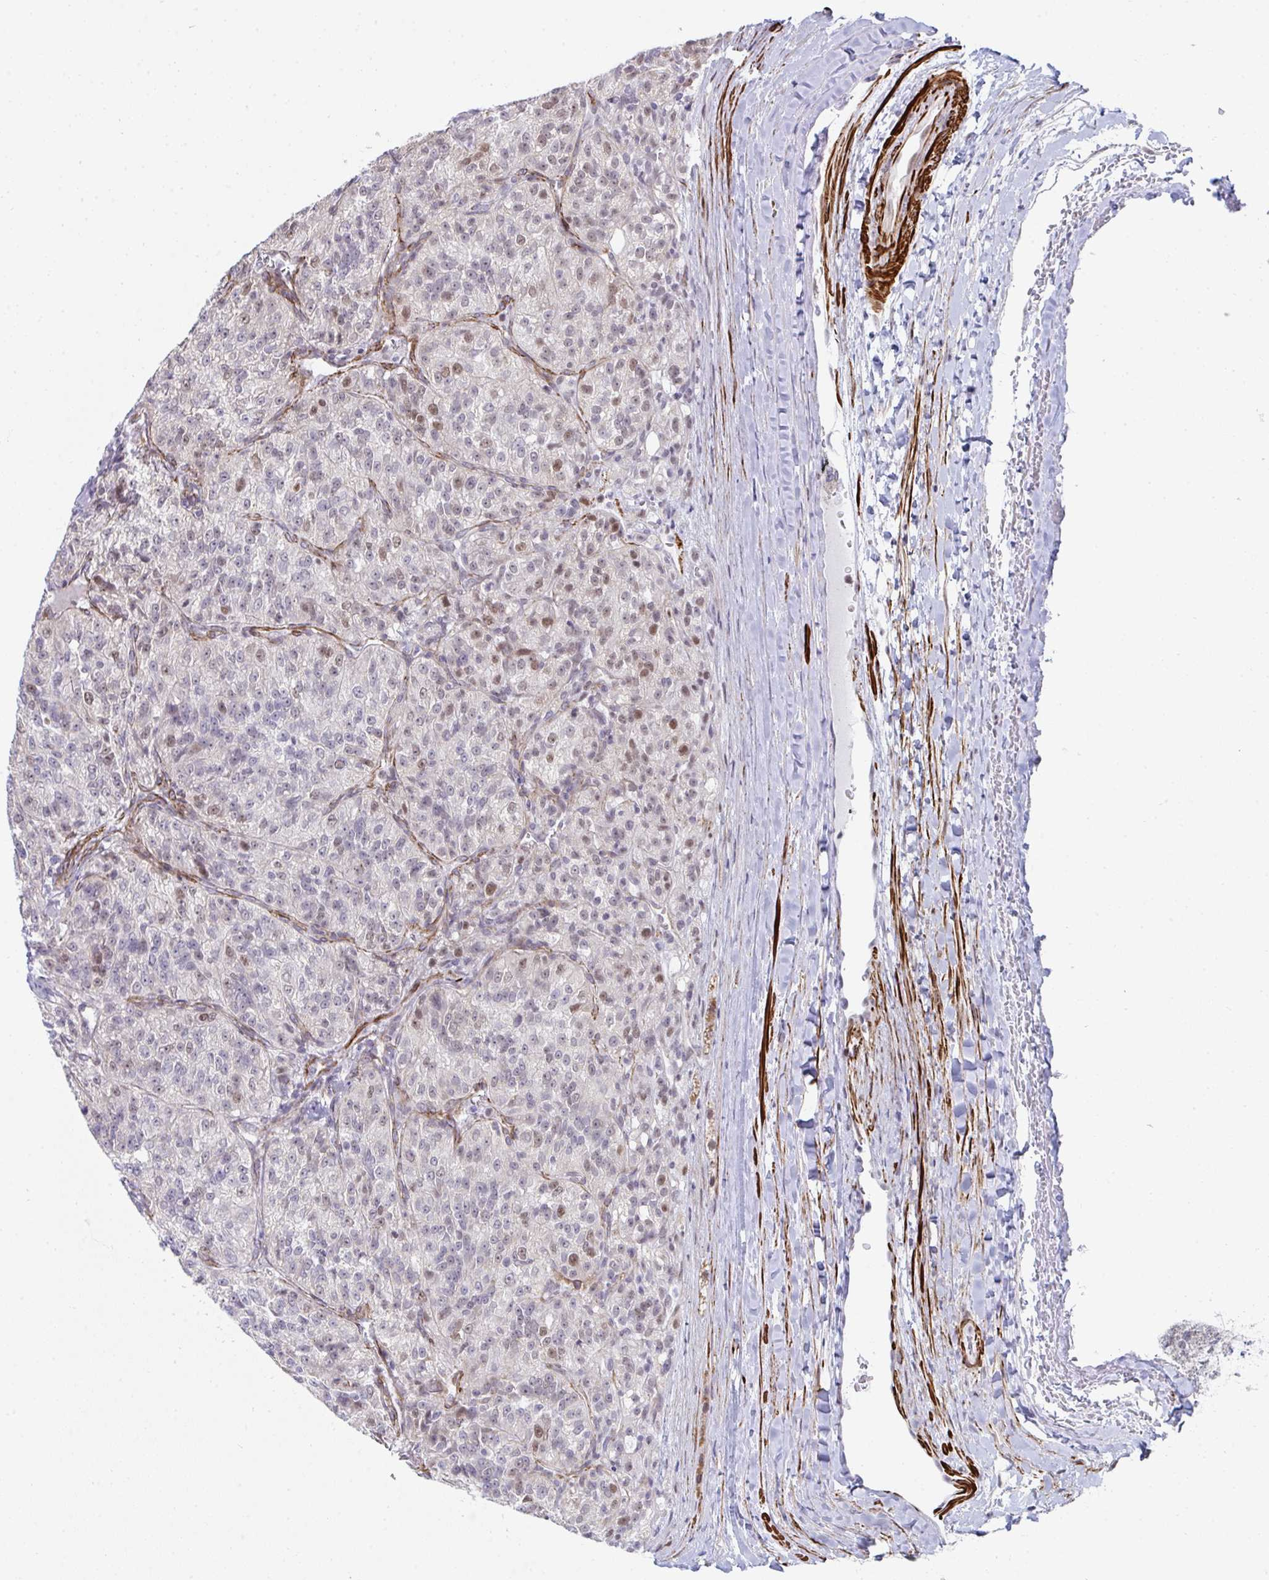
{"staining": {"intensity": "weak", "quantity": "<25%", "location": "nuclear"}, "tissue": "renal cancer", "cell_type": "Tumor cells", "image_type": "cancer", "snomed": [{"axis": "morphology", "description": "Adenocarcinoma, NOS"}, {"axis": "topography", "description": "Kidney"}], "caption": "Human renal adenocarcinoma stained for a protein using IHC demonstrates no positivity in tumor cells.", "gene": "GINS2", "patient": {"sex": "female", "age": 63}}